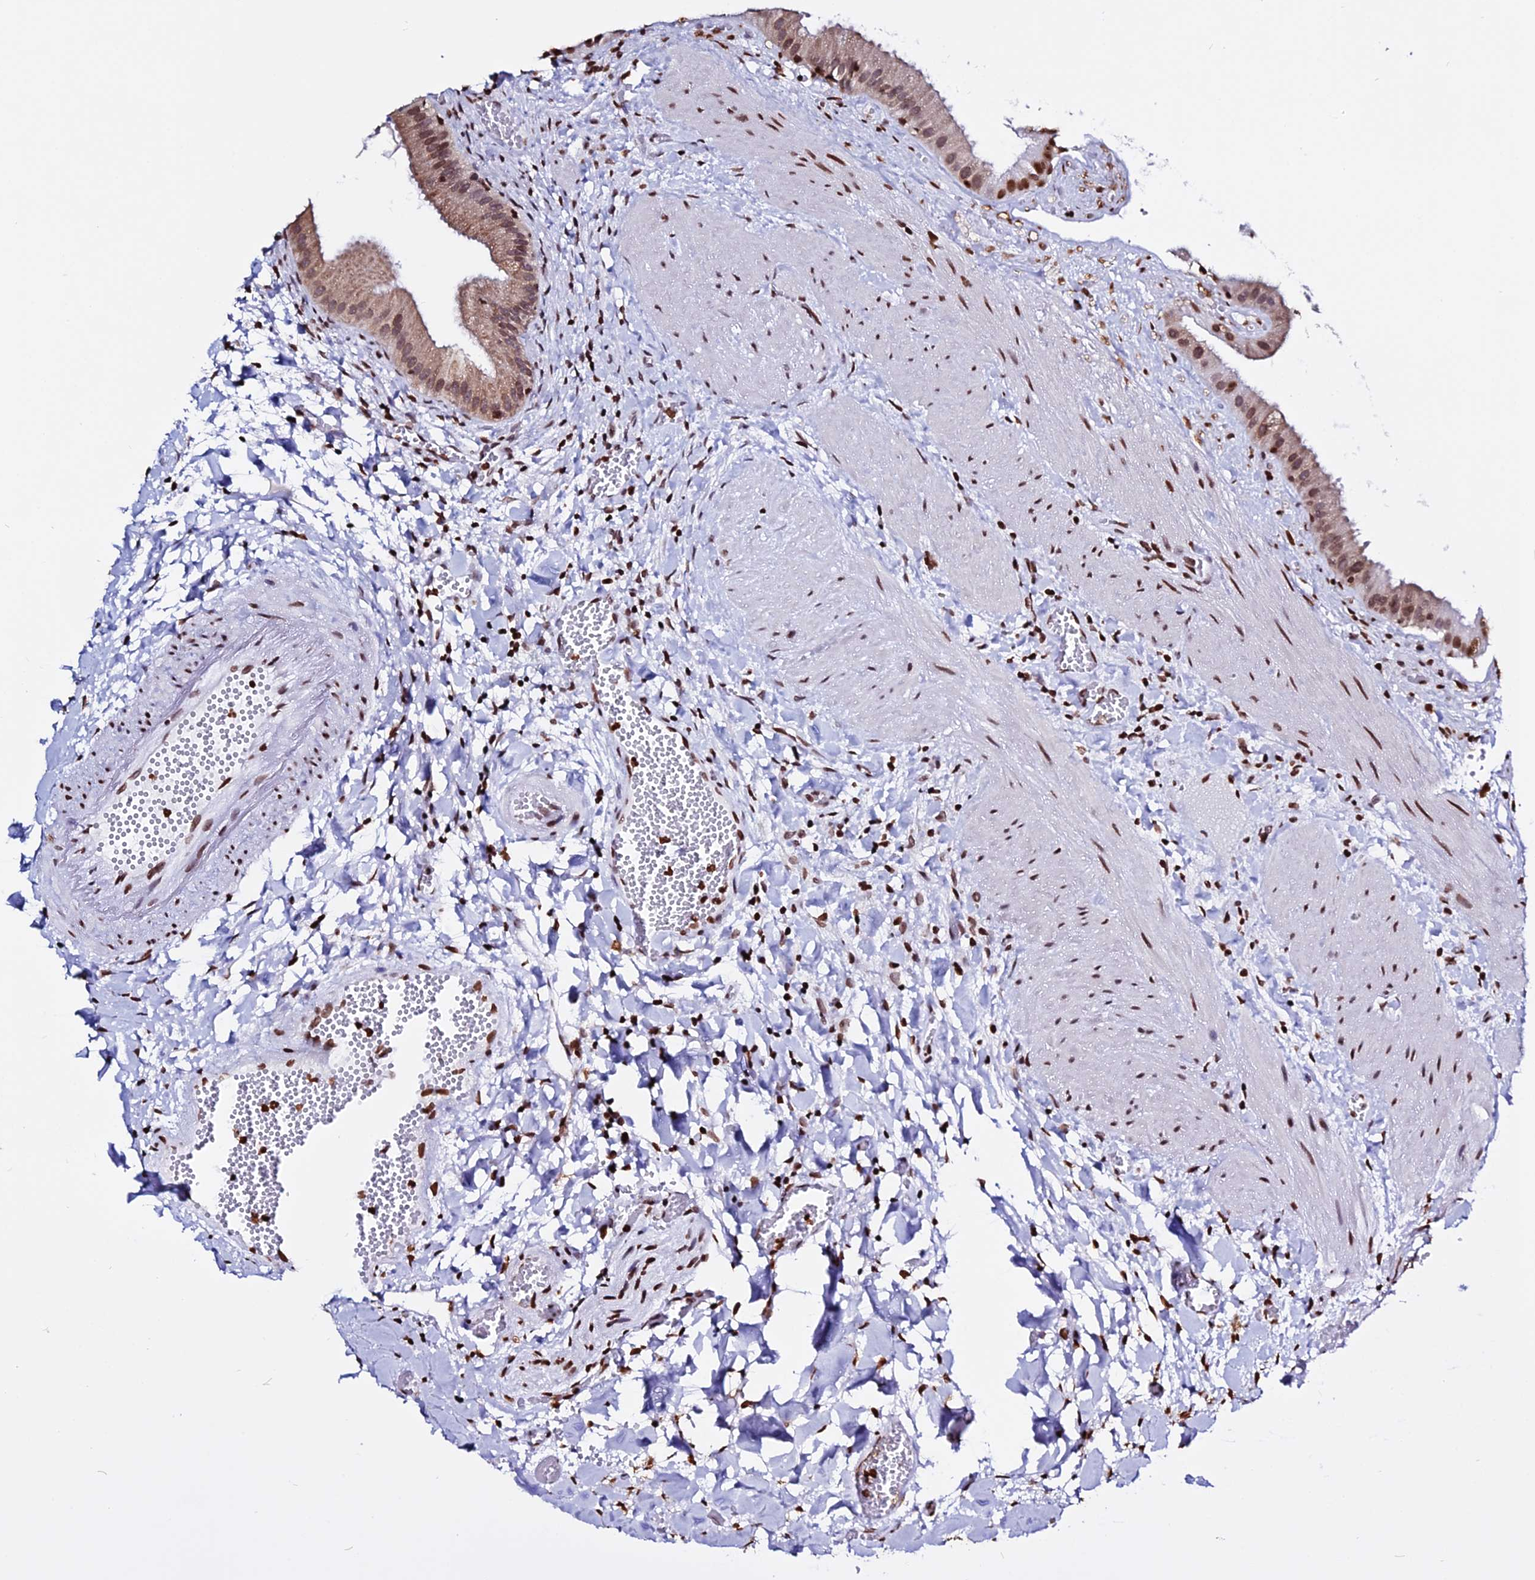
{"staining": {"intensity": "moderate", "quantity": ">75%", "location": "cytoplasmic/membranous,nuclear"}, "tissue": "gallbladder", "cell_type": "Glandular cells", "image_type": "normal", "snomed": [{"axis": "morphology", "description": "Normal tissue, NOS"}, {"axis": "topography", "description": "Gallbladder"}], "caption": "Immunohistochemistry micrograph of benign gallbladder stained for a protein (brown), which demonstrates medium levels of moderate cytoplasmic/membranous,nuclear staining in about >75% of glandular cells.", "gene": "ENSG00000282988", "patient": {"sex": "male", "age": 55}}